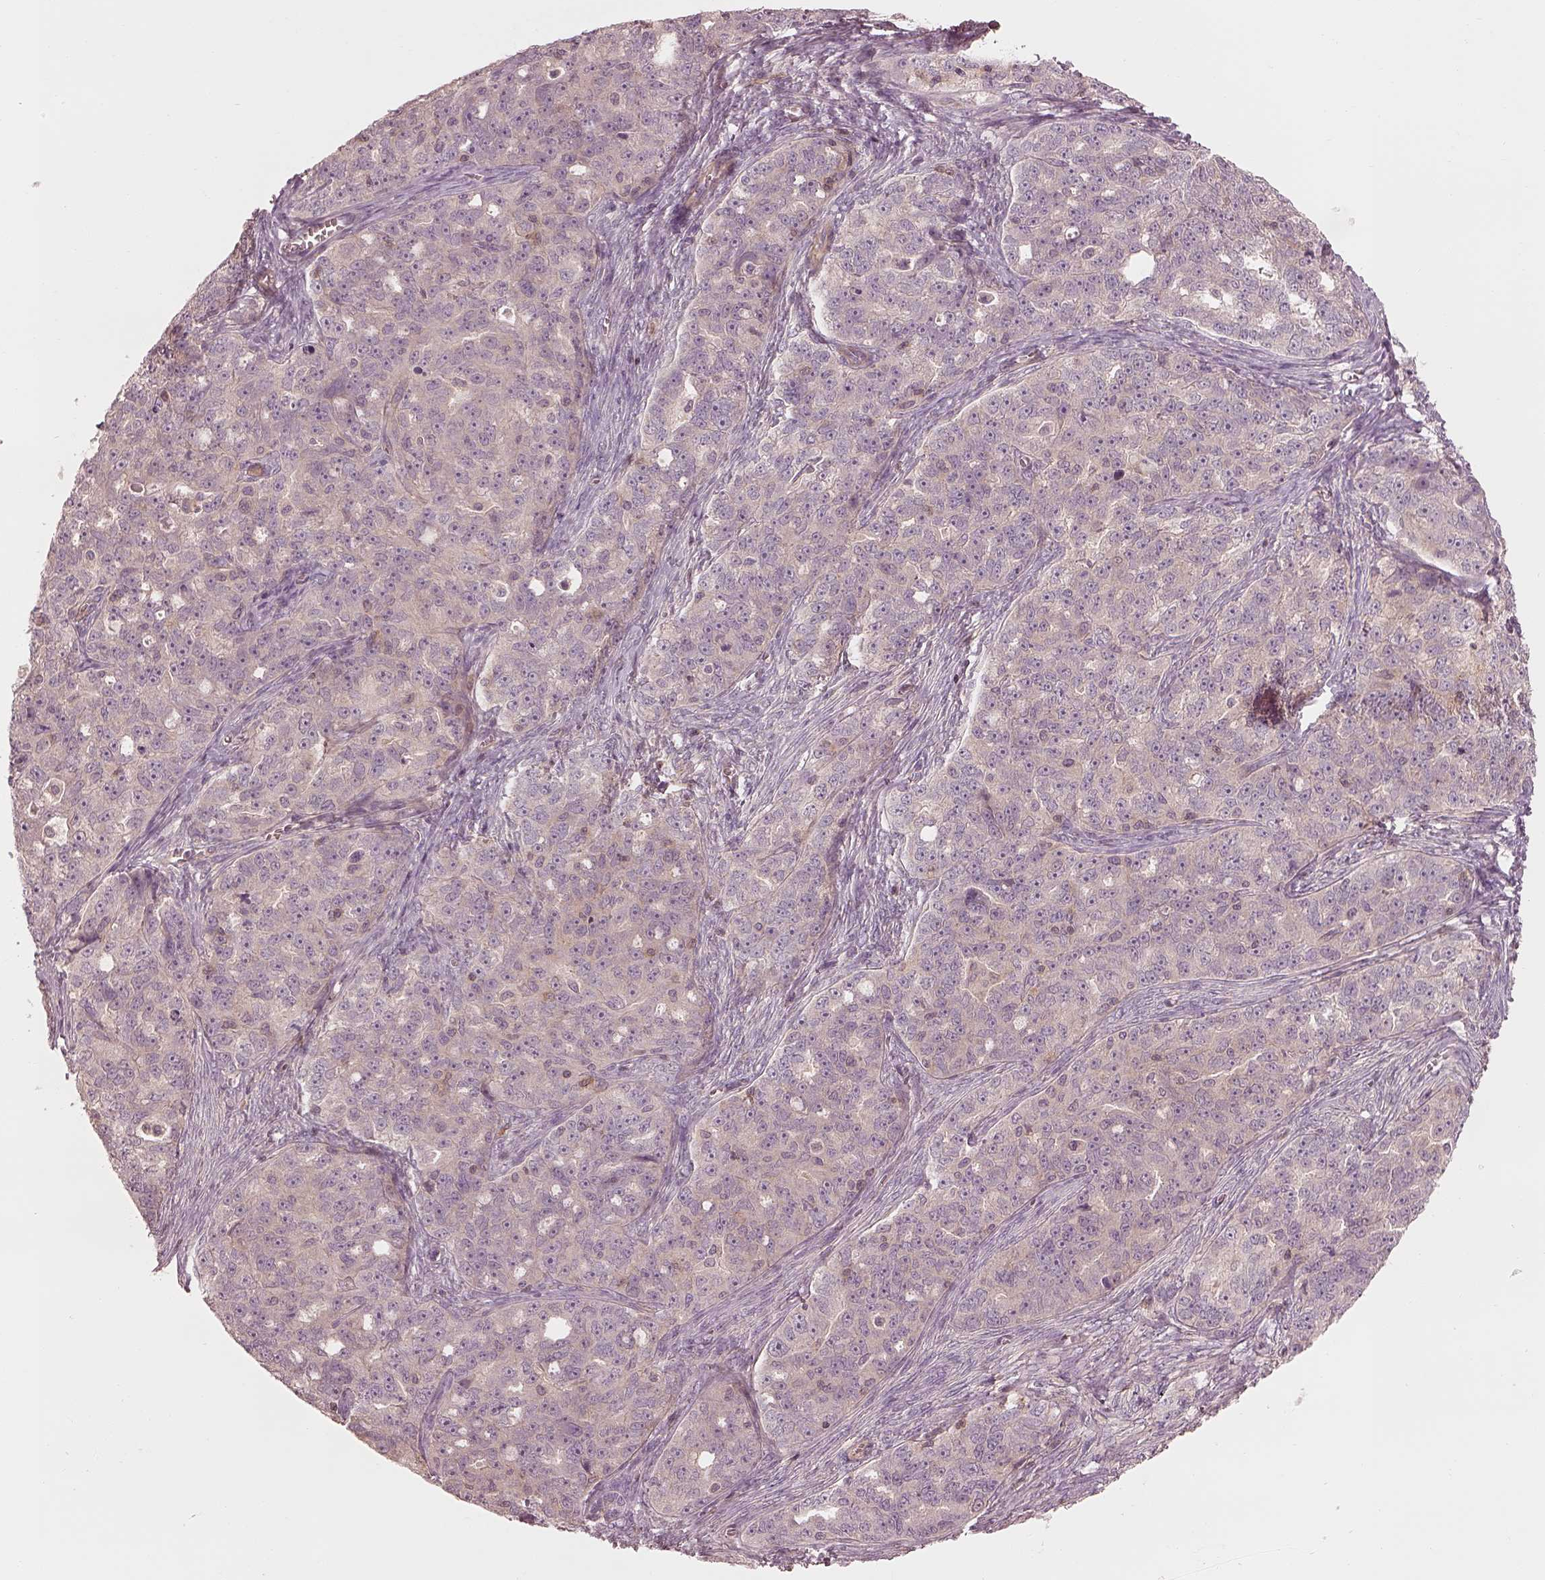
{"staining": {"intensity": "negative", "quantity": "none", "location": "none"}, "tissue": "ovarian cancer", "cell_type": "Tumor cells", "image_type": "cancer", "snomed": [{"axis": "morphology", "description": "Cystadenocarcinoma, serous, NOS"}, {"axis": "topography", "description": "Ovary"}], "caption": "High magnification brightfield microscopy of ovarian serous cystadenocarcinoma stained with DAB (3,3'-diaminobenzidine) (brown) and counterstained with hematoxylin (blue): tumor cells show no significant expression.", "gene": "FAM107B", "patient": {"sex": "female", "age": 51}}